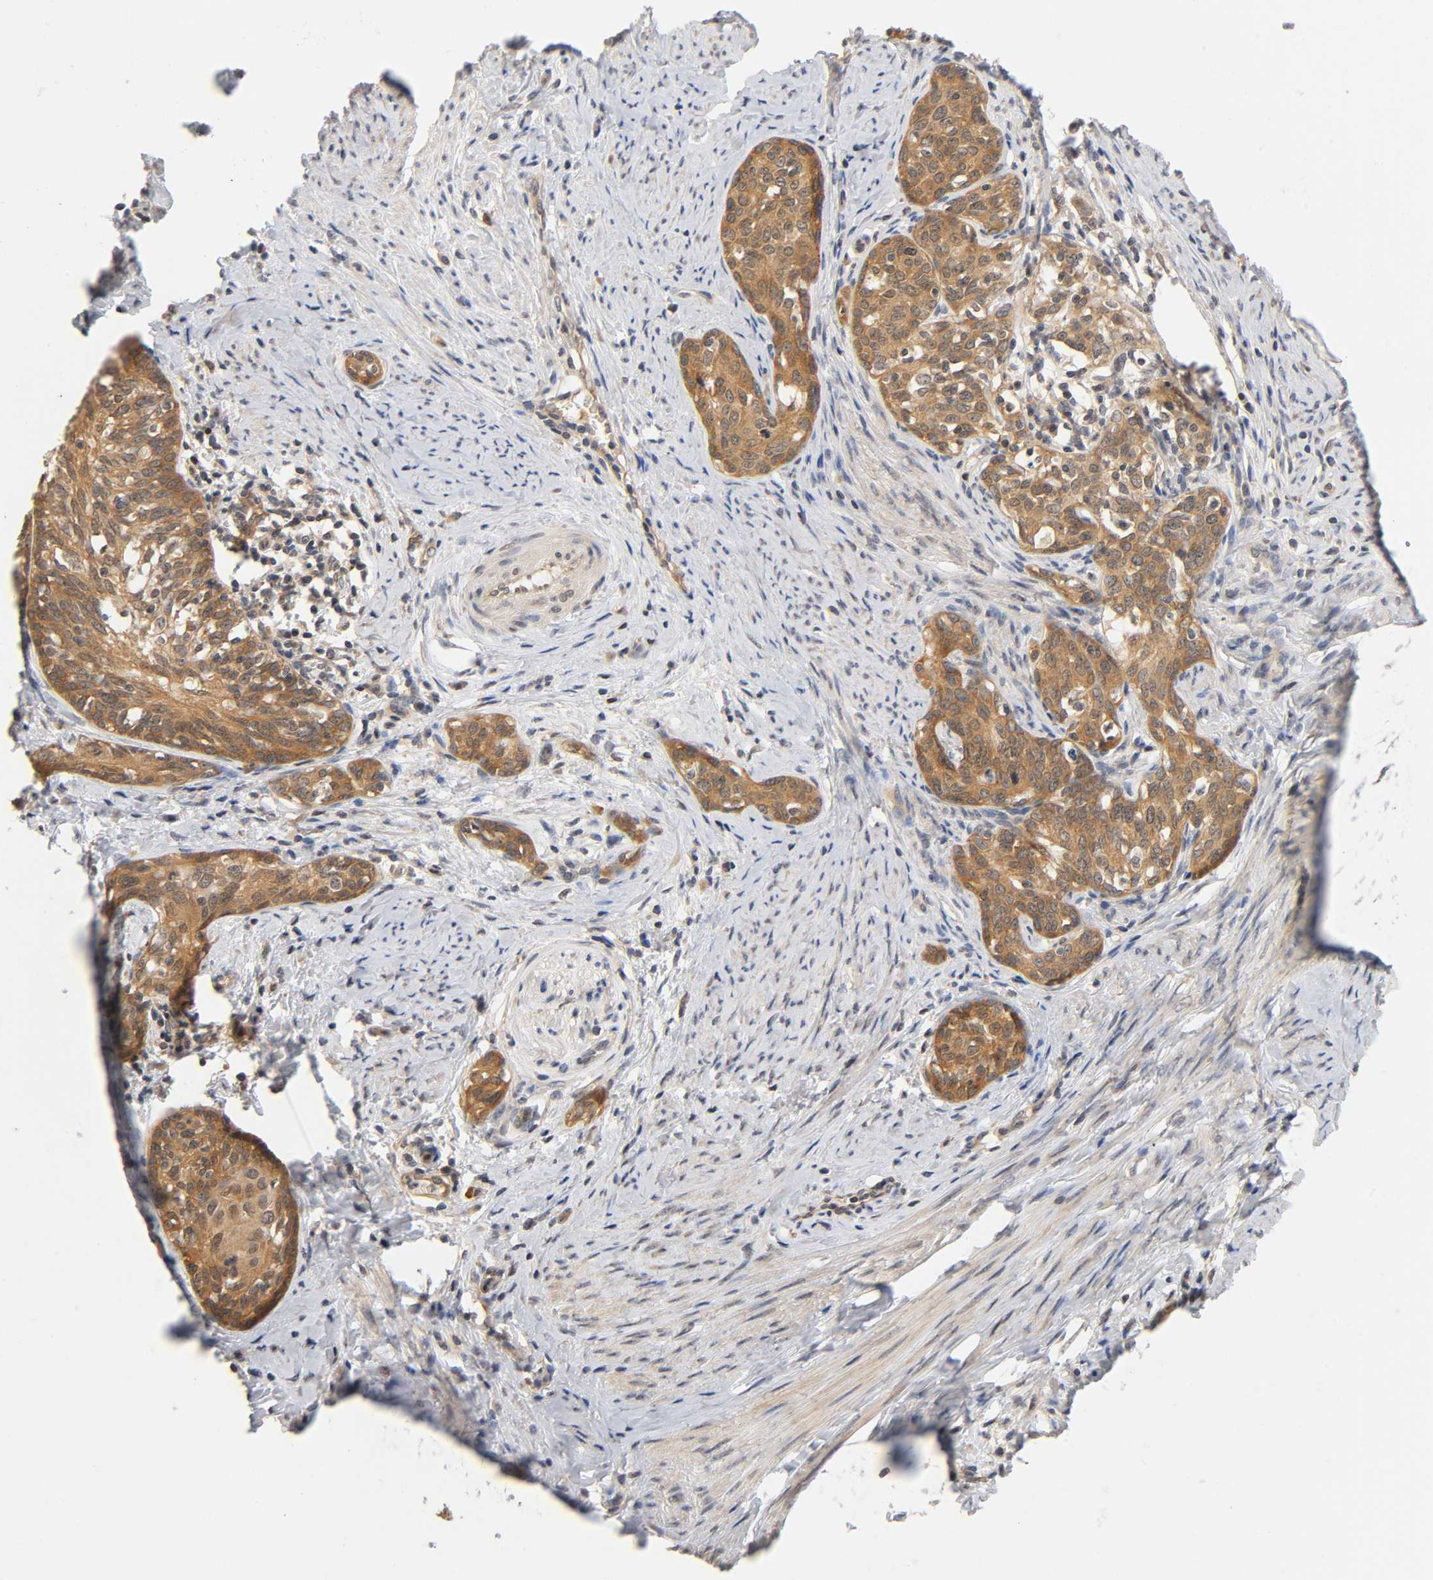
{"staining": {"intensity": "moderate", "quantity": ">75%", "location": "cytoplasmic/membranous"}, "tissue": "cervical cancer", "cell_type": "Tumor cells", "image_type": "cancer", "snomed": [{"axis": "morphology", "description": "Squamous cell carcinoma, NOS"}, {"axis": "morphology", "description": "Adenocarcinoma, NOS"}, {"axis": "topography", "description": "Cervix"}], "caption": "This is an image of immunohistochemistry staining of cervical cancer (adenocarcinoma), which shows moderate staining in the cytoplasmic/membranous of tumor cells.", "gene": "PRKAB1", "patient": {"sex": "female", "age": 52}}